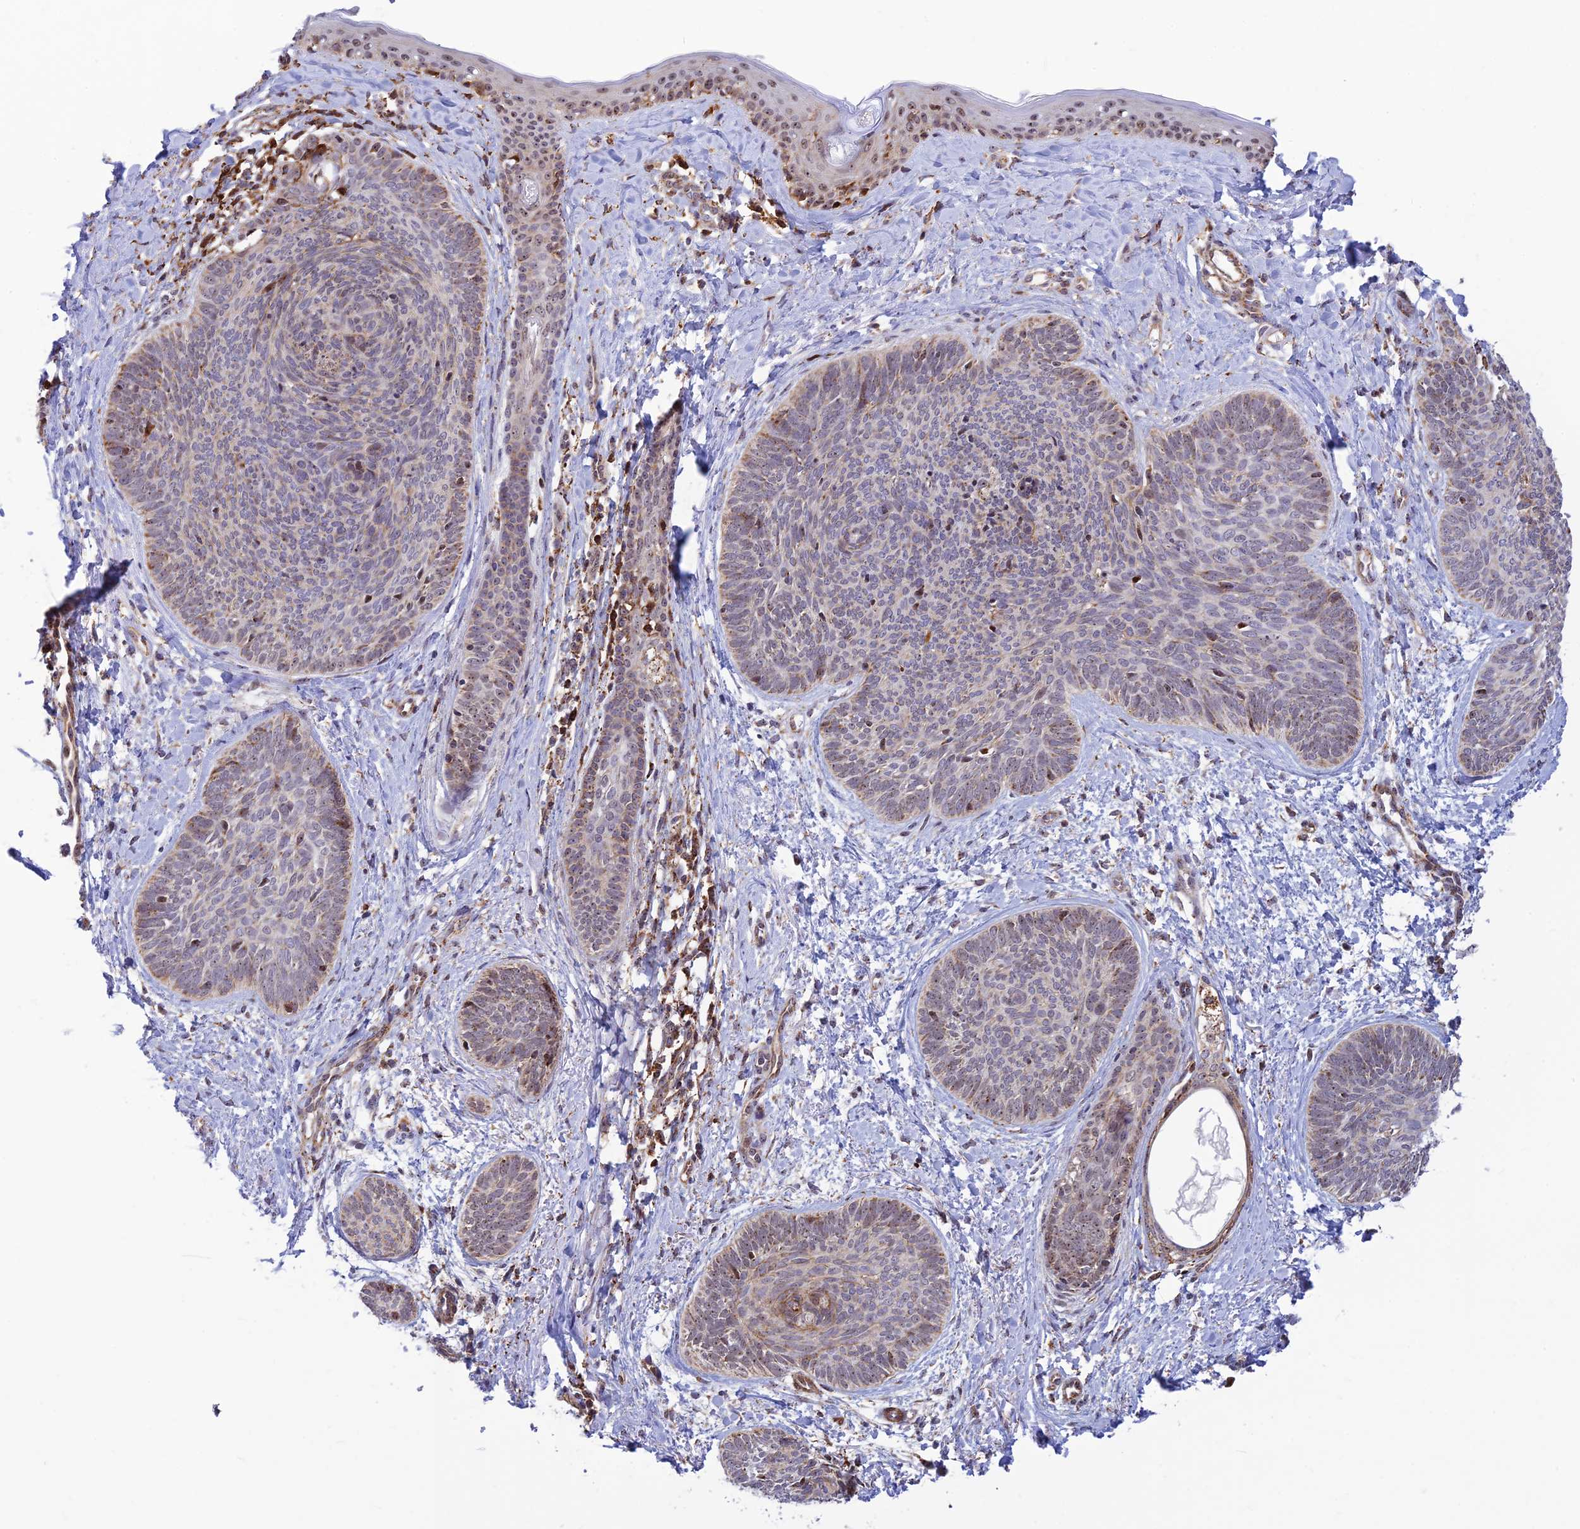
{"staining": {"intensity": "weak", "quantity": "<25%", "location": "cytoplasmic/membranous,nuclear"}, "tissue": "skin cancer", "cell_type": "Tumor cells", "image_type": "cancer", "snomed": [{"axis": "morphology", "description": "Basal cell carcinoma"}, {"axis": "topography", "description": "Skin"}], "caption": "DAB immunohistochemical staining of skin cancer reveals no significant positivity in tumor cells. (Brightfield microscopy of DAB IHC at high magnification).", "gene": "POLR1G", "patient": {"sex": "female", "age": 81}}